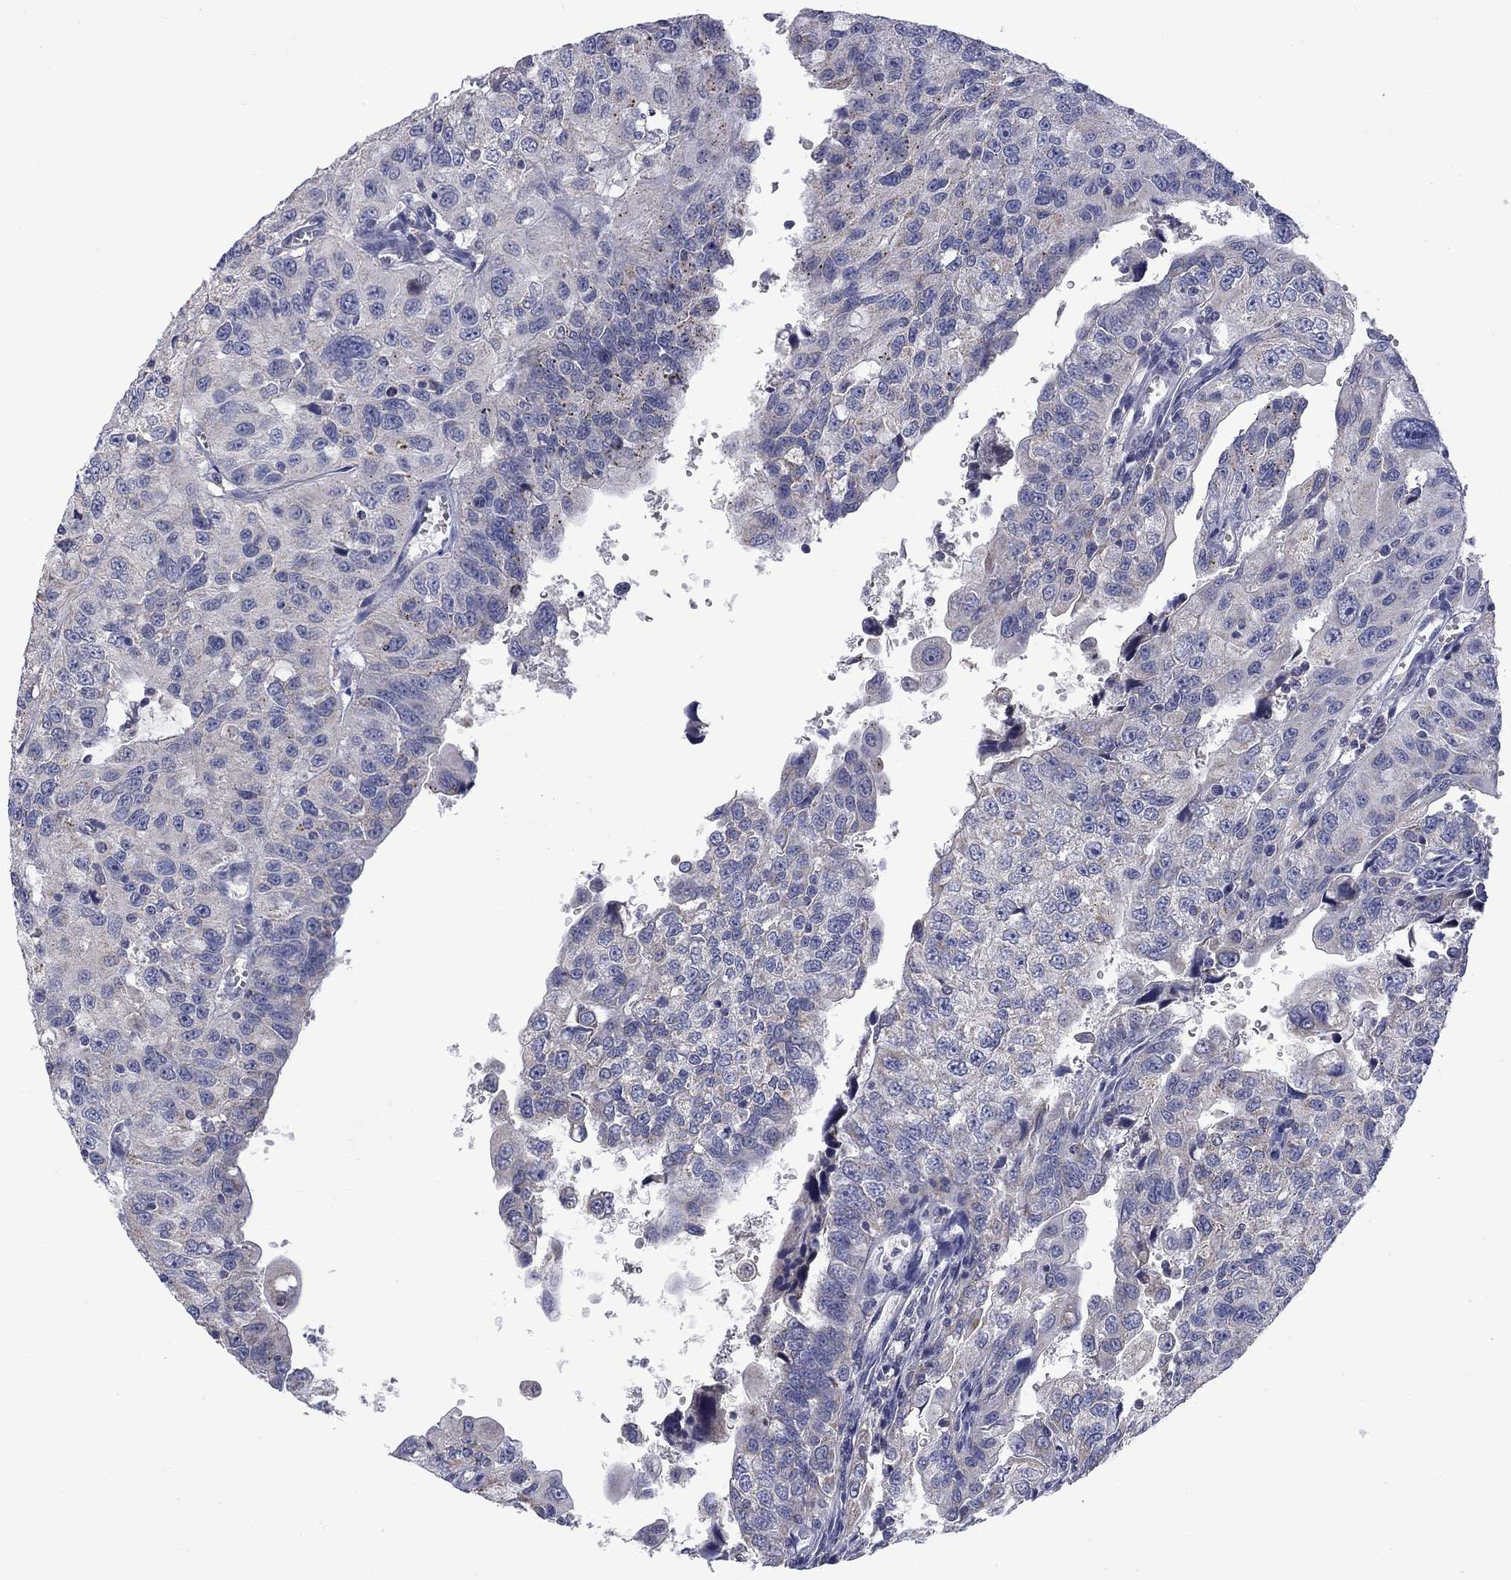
{"staining": {"intensity": "negative", "quantity": "none", "location": "none"}, "tissue": "urothelial cancer", "cell_type": "Tumor cells", "image_type": "cancer", "snomed": [{"axis": "morphology", "description": "Urothelial carcinoma, NOS"}, {"axis": "morphology", "description": "Urothelial carcinoma, High grade"}, {"axis": "topography", "description": "Urinary bladder"}], "caption": "This image is of urothelial carcinoma (high-grade) stained with immunohistochemistry (IHC) to label a protein in brown with the nuclei are counter-stained blue. There is no positivity in tumor cells.", "gene": "FRK", "patient": {"sex": "female", "age": 73}}